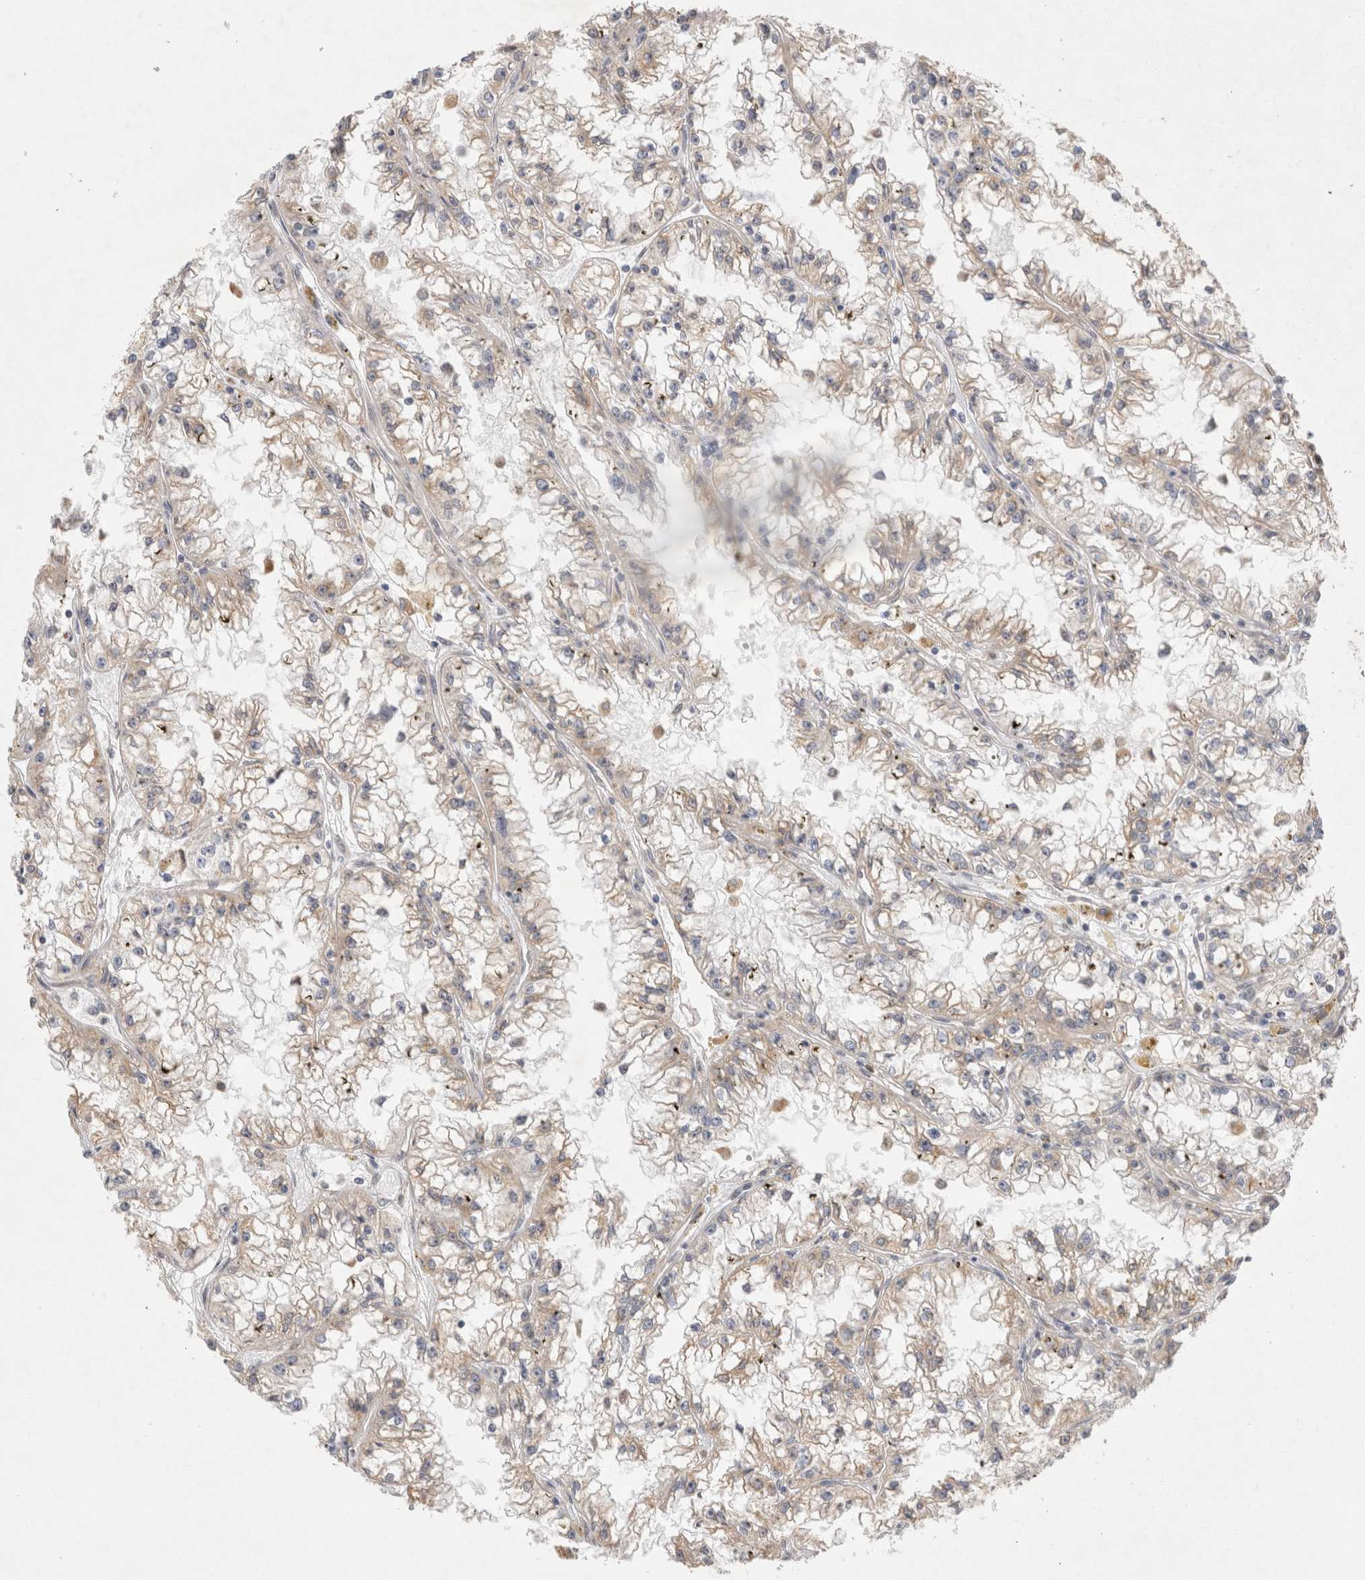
{"staining": {"intensity": "weak", "quantity": "<25%", "location": "cytoplasmic/membranous"}, "tissue": "renal cancer", "cell_type": "Tumor cells", "image_type": "cancer", "snomed": [{"axis": "morphology", "description": "Adenocarcinoma, NOS"}, {"axis": "topography", "description": "Kidney"}], "caption": "Tumor cells are negative for protein expression in human adenocarcinoma (renal).", "gene": "NPC1", "patient": {"sex": "male", "age": 56}}